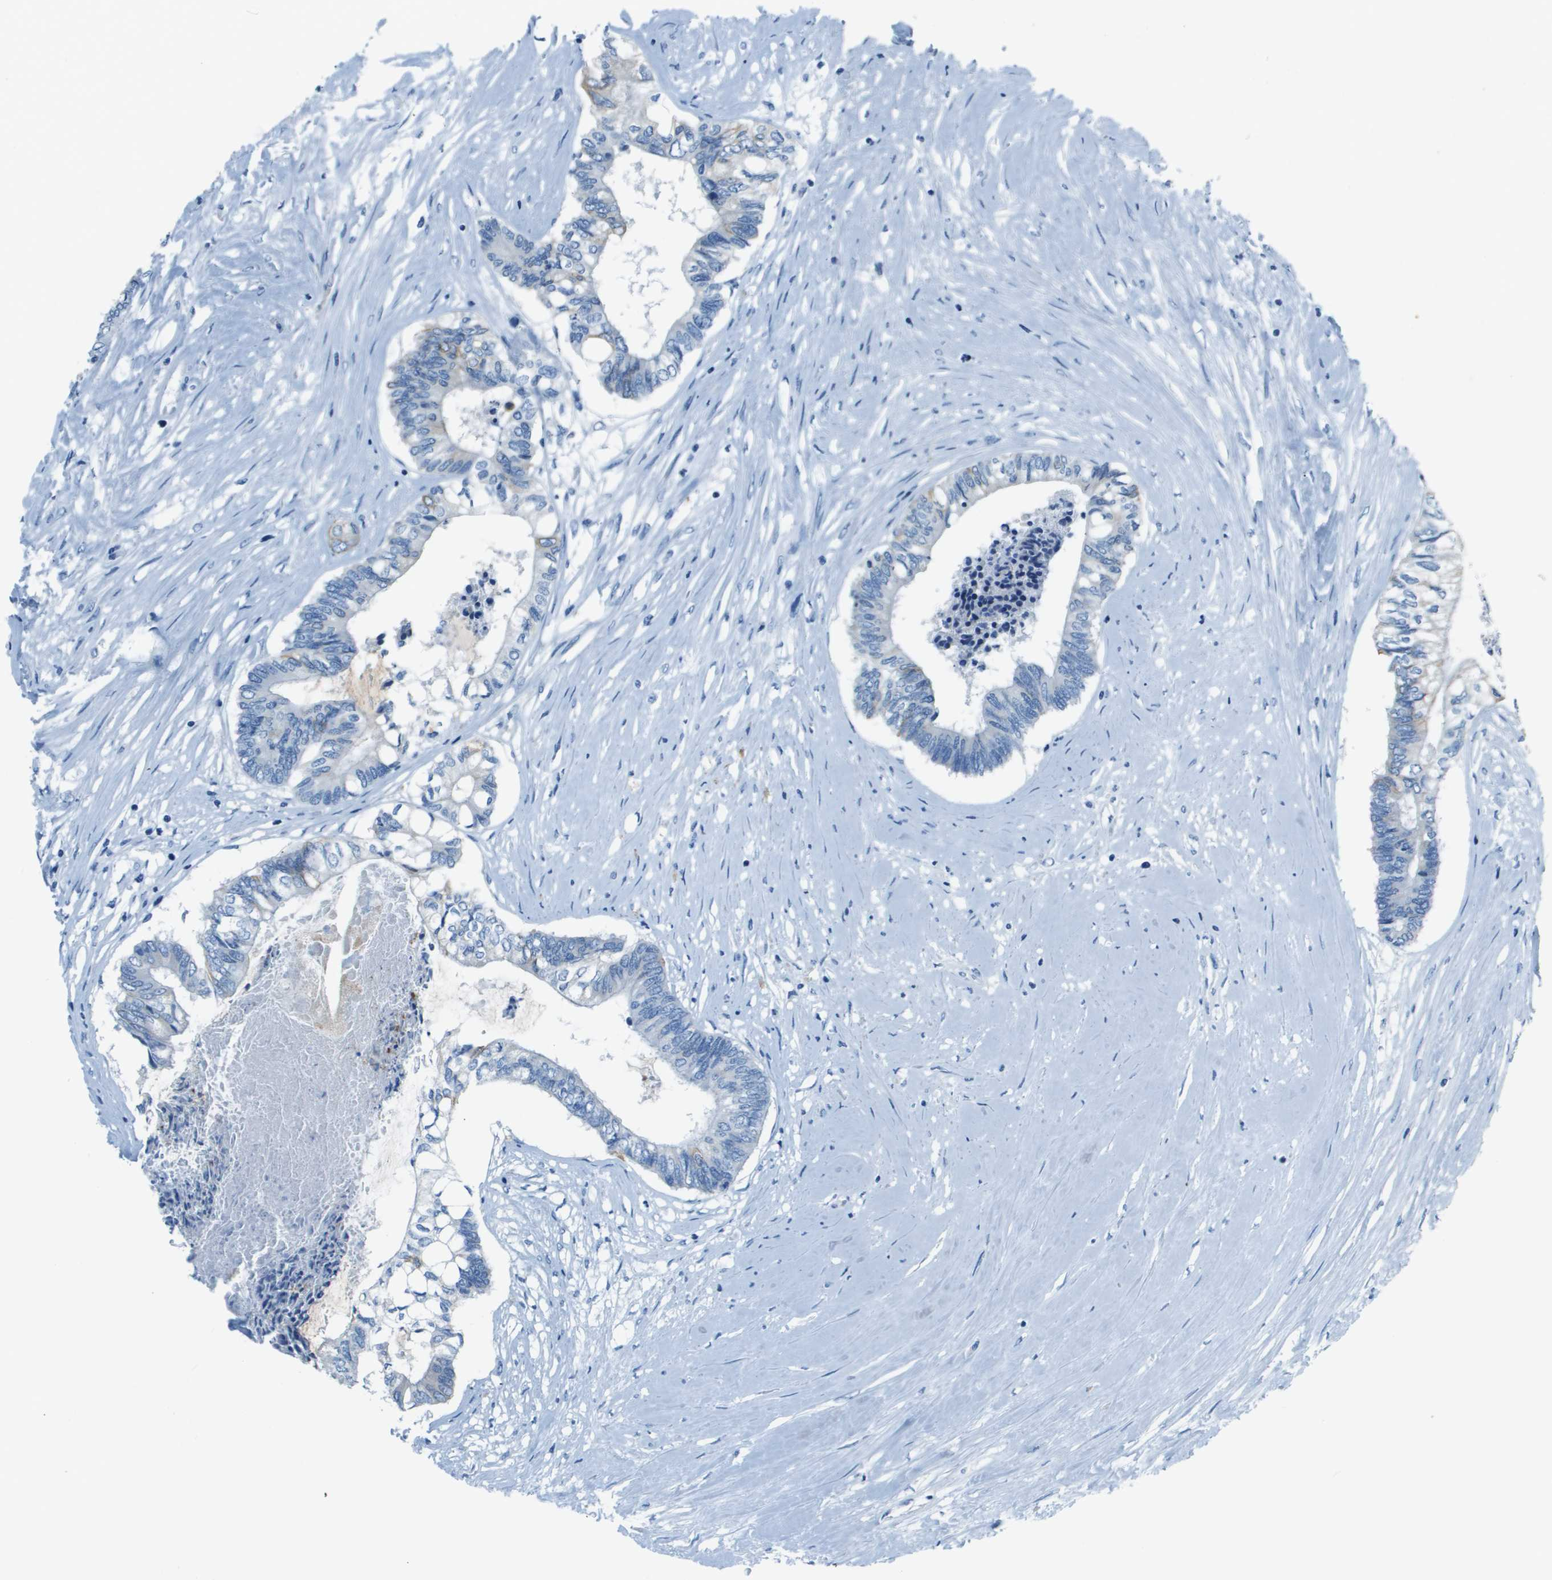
{"staining": {"intensity": "moderate", "quantity": "<25%", "location": "cytoplasmic/membranous"}, "tissue": "colorectal cancer", "cell_type": "Tumor cells", "image_type": "cancer", "snomed": [{"axis": "morphology", "description": "Adenocarcinoma, NOS"}, {"axis": "topography", "description": "Rectum"}], "caption": "Immunohistochemical staining of colorectal cancer (adenocarcinoma) demonstrates low levels of moderate cytoplasmic/membranous protein expression in about <25% of tumor cells.", "gene": "SLC16A10", "patient": {"sex": "male", "age": 63}}